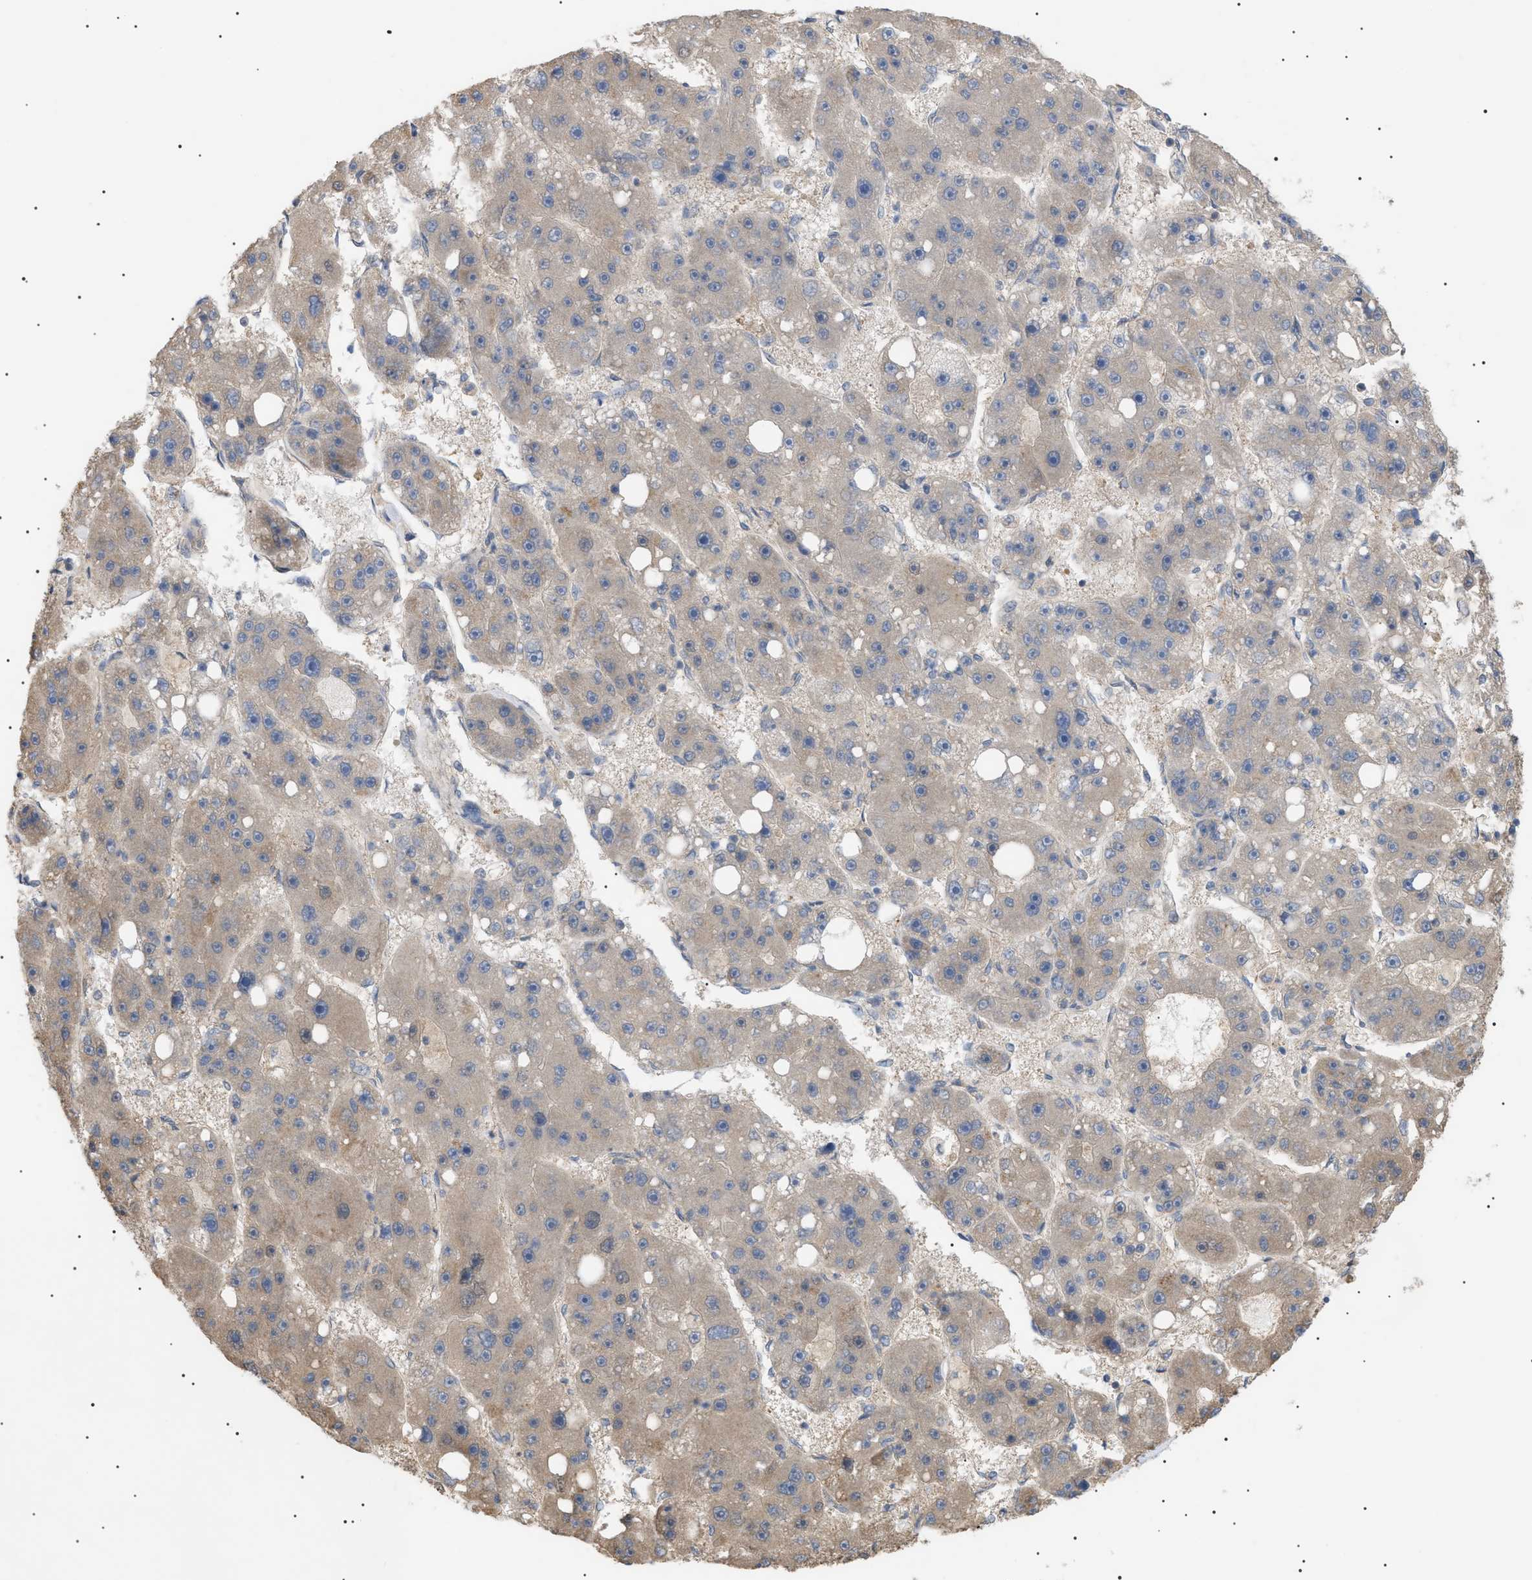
{"staining": {"intensity": "weak", "quantity": "<25%", "location": "cytoplasmic/membranous"}, "tissue": "liver cancer", "cell_type": "Tumor cells", "image_type": "cancer", "snomed": [{"axis": "morphology", "description": "Carcinoma, Hepatocellular, NOS"}, {"axis": "topography", "description": "Liver"}], "caption": "This is a photomicrograph of IHC staining of liver cancer, which shows no staining in tumor cells. (IHC, brightfield microscopy, high magnification).", "gene": "IRS2", "patient": {"sex": "female", "age": 61}}